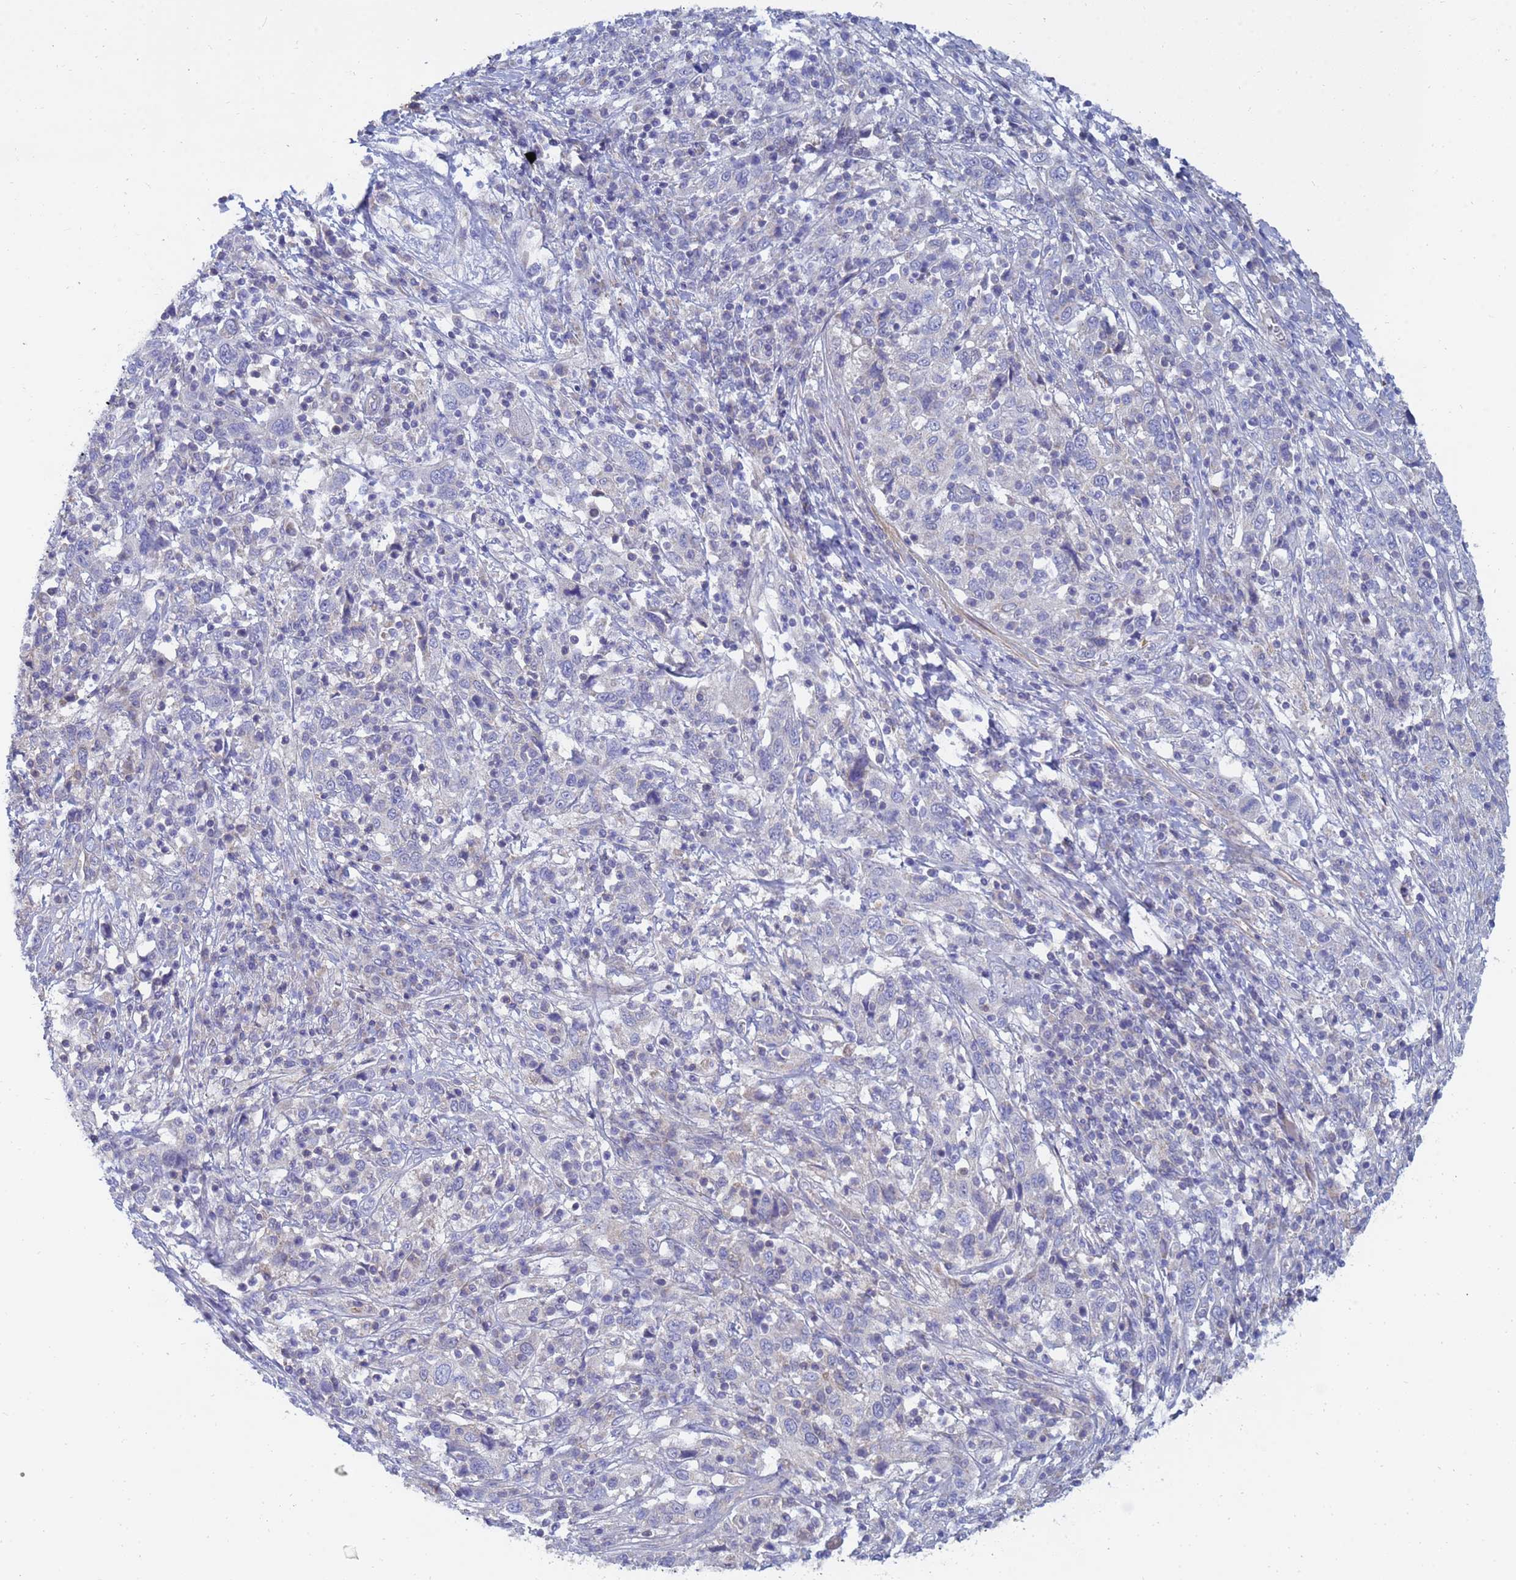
{"staining": {"intensity": "negative", "quantity": "none", "location": "none"}, "tissue": "cervical cancer", "cell_type": "Tumor cells", "image_type": "cancer", "snomed": [{"axis": "morphology", "description": "Squamous cell carcinoma, NOS"}, {"axis": "topography", "description": "Cervix"}], "caption": "This is an immunohistochemistry micrograph of cervical cancer. There is no expression in tumor cells.", "gene": "SDR39U1", "patient": {"sex": "female", "age": 46}}